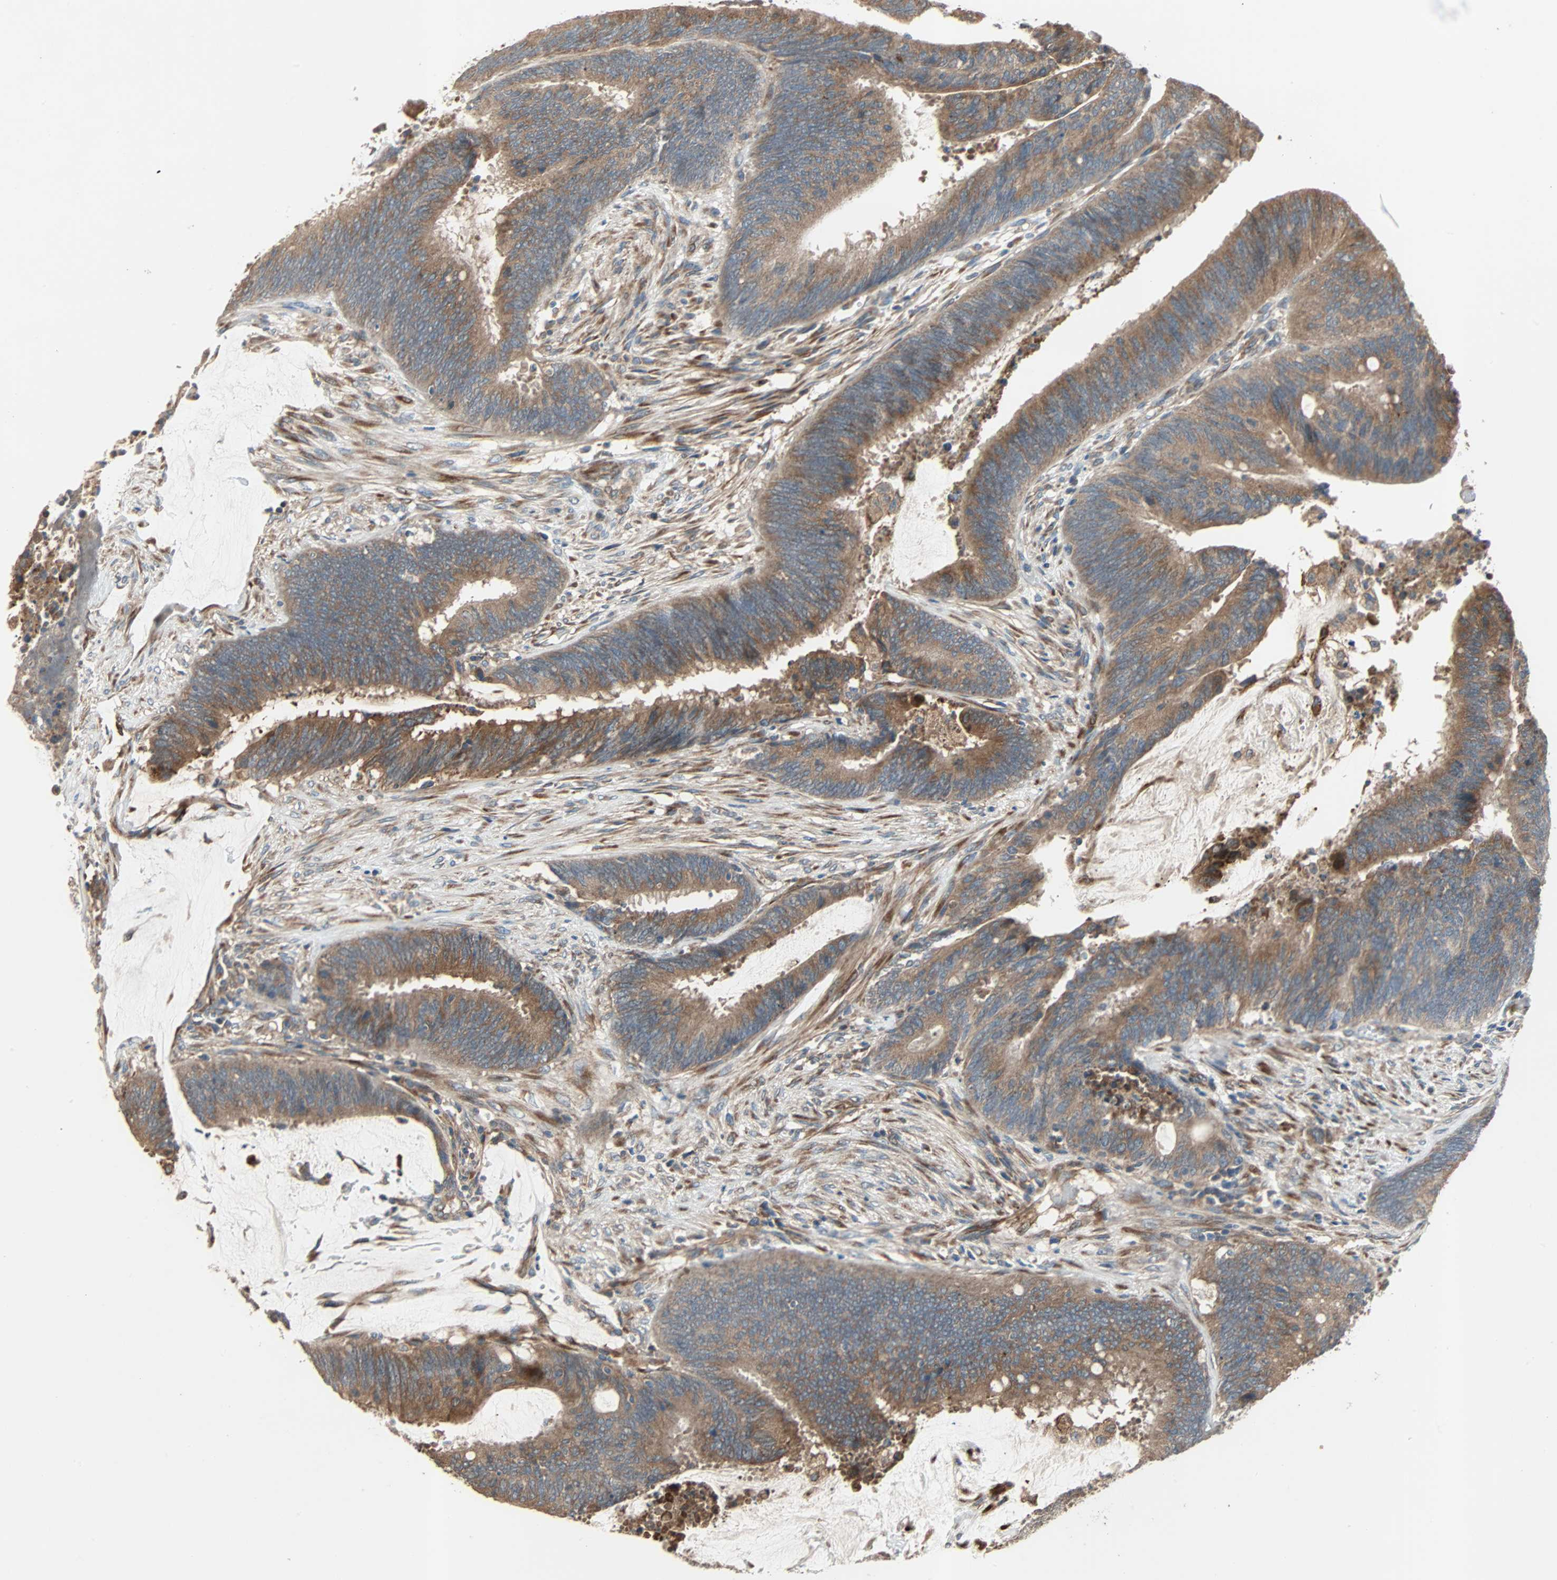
{"staining": {"intensity": "moderate", "quantity": ">75%", "location": "cytoplasmic/membranous"}, "tissue": "colorectal cancer", "cell_type": "Tumor cells", "image_type": "cancer", "snomed": [{"axis": "morphology", "description": "Adenocarcinoma, NOS"}, {"axis": "topography", "description": "Rectum"}], "caption": "This micrograph reveals IHC staining of human colorectal cancer (adenocarcinoma), with medium moderate cytoplasmic/membranous expression in approximately >75% of tumor cells.", "gene": "XYLT1", "patient": {"sex": "female", "age": 66}}